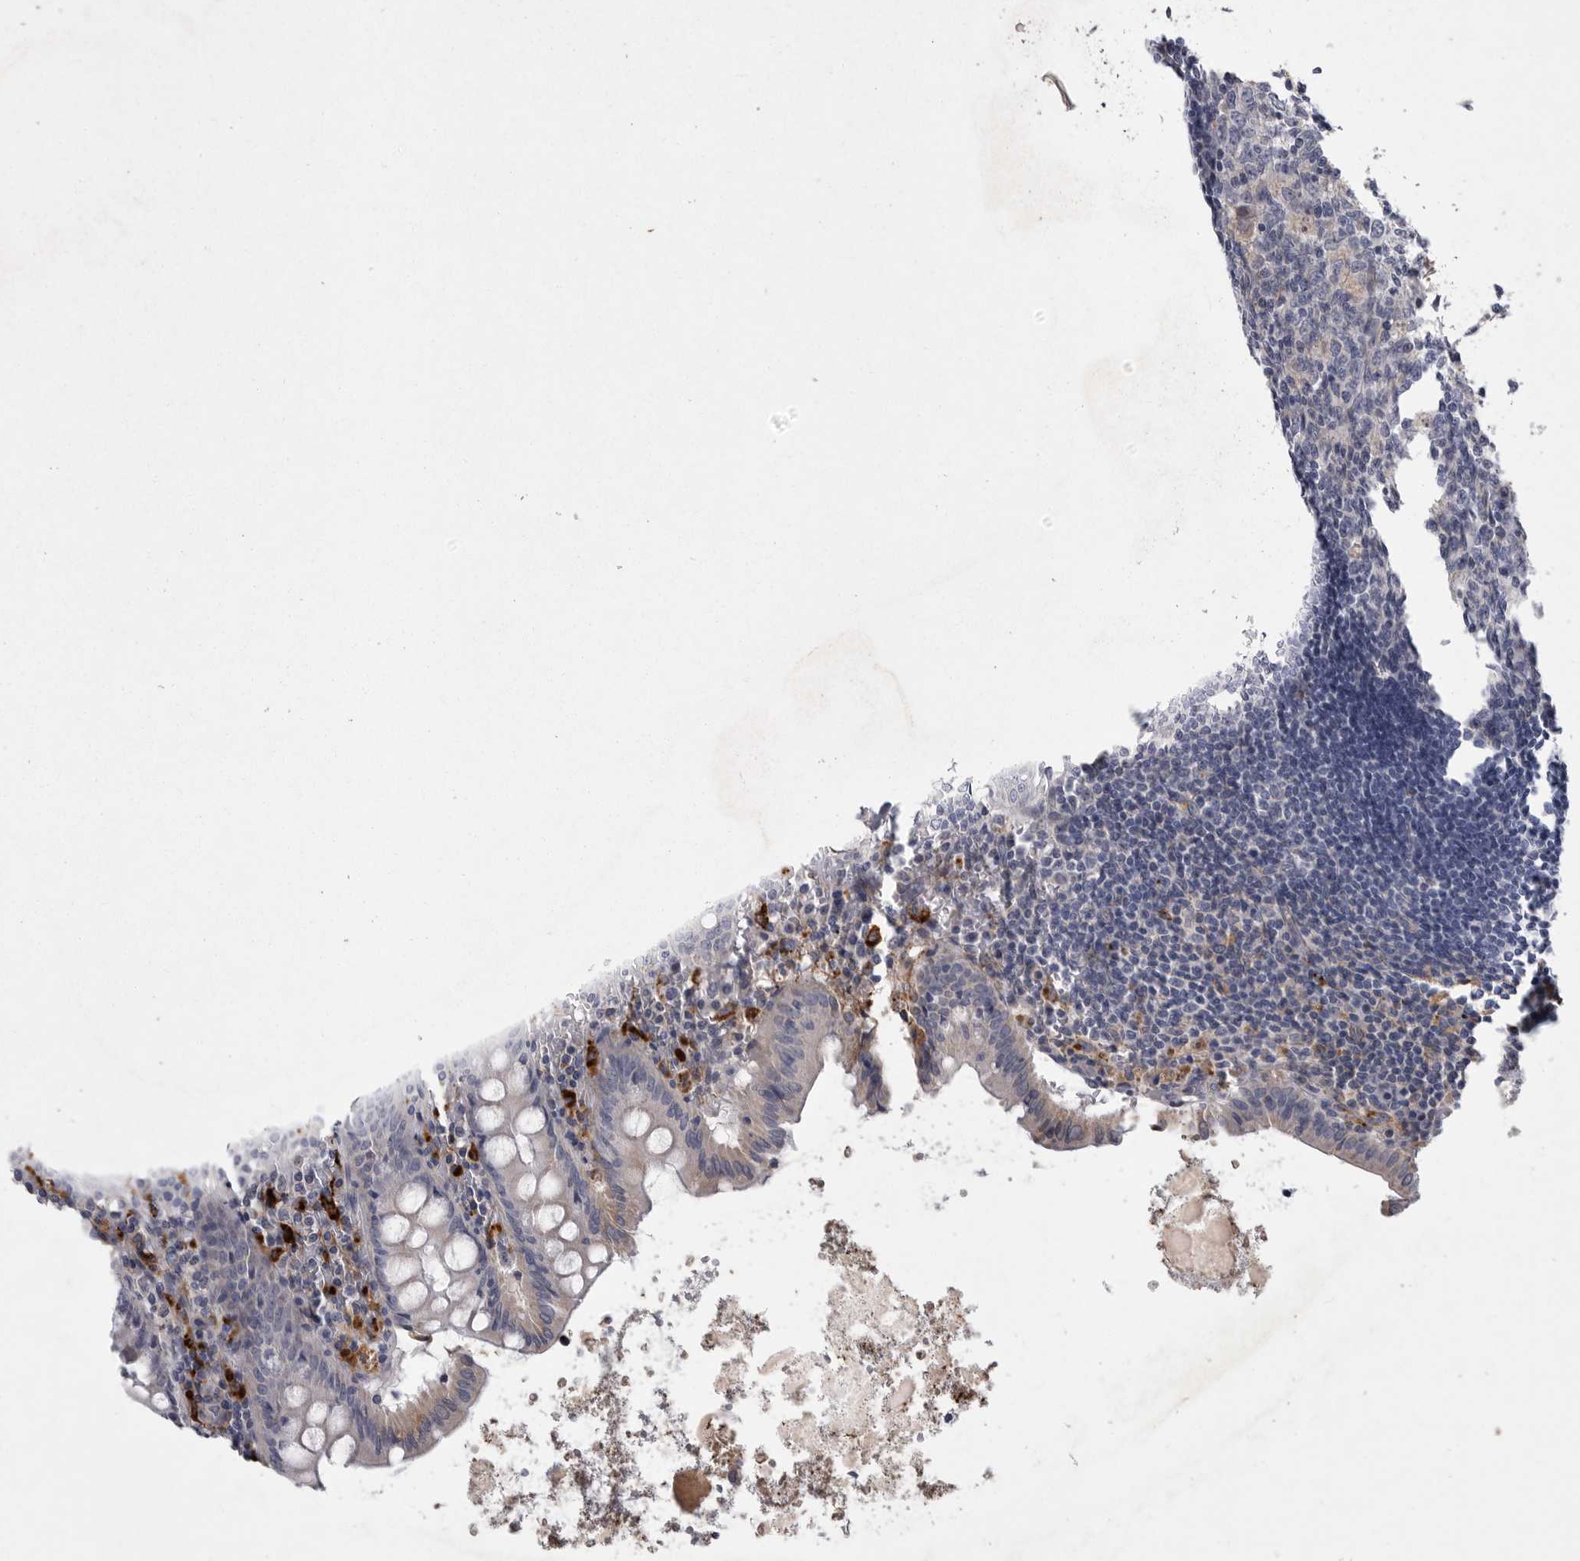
{"staining": {"intensity": "moderate", "quantity": "<25%", "location": "cytoplasmic/membranous"}, "tissue": "appendix", "cell_type": "Glandular cells", "image_type": "normal", "snomed": [{"axis": "morphology", "description": "Normal tissue, NOS"}, {"axis": "topography", "description": "Appendix"}], "caption": "Glandular cells reveal moderate cytoplasmic/membranous staining in approximately <25% of cells in benign appendix. (DAB = brown stain, brightfield microscopy at high magnification).", "gene": "CRP", "patient": {"sex": "female", "age": 54}}